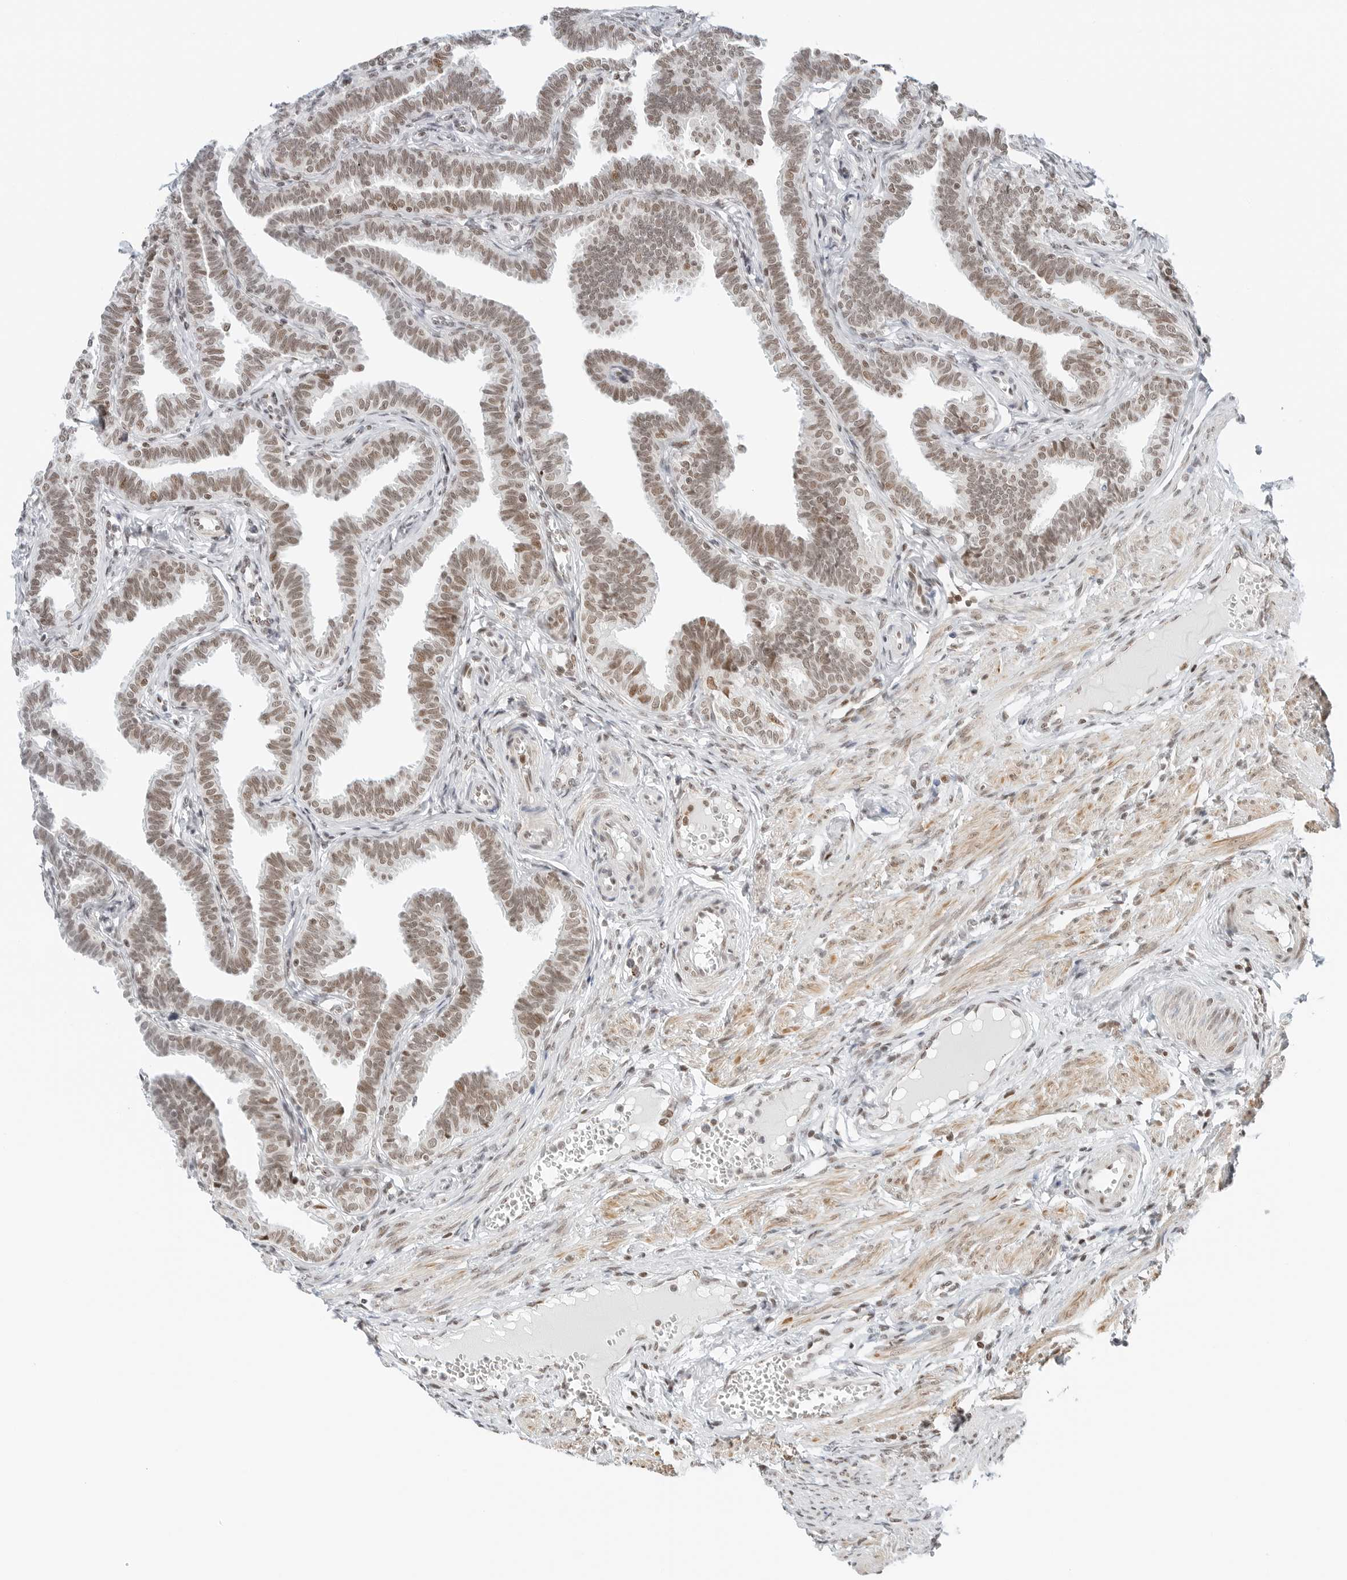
{"staining": {"intensity": "moderate", "quantity": ">75%", "location": "nuclear"}, "tissue": "fallopian tube", "cell_type": "Glandular cells", "image_type": "normal", "snomed": [{"axis": "morphology", "description": "Normal tissue, NOS"}, {"axis": "topography", "description": "Fallopian tube"}, {"axis": "topography", "description": "Ovary"}], "caption": "A photomicrograph of human fallopian tube stained for a protein demonstrates moderate nuclear brown staining in glandular cells. The protein is stained brown, and the nuclei are stained in blue (DAB (3,3'-diaminobenzidine) IHC with brightfield microscopy, high magnification).", "gene": "CRTC2", "patient": {"sex": "female", "age": 23}}